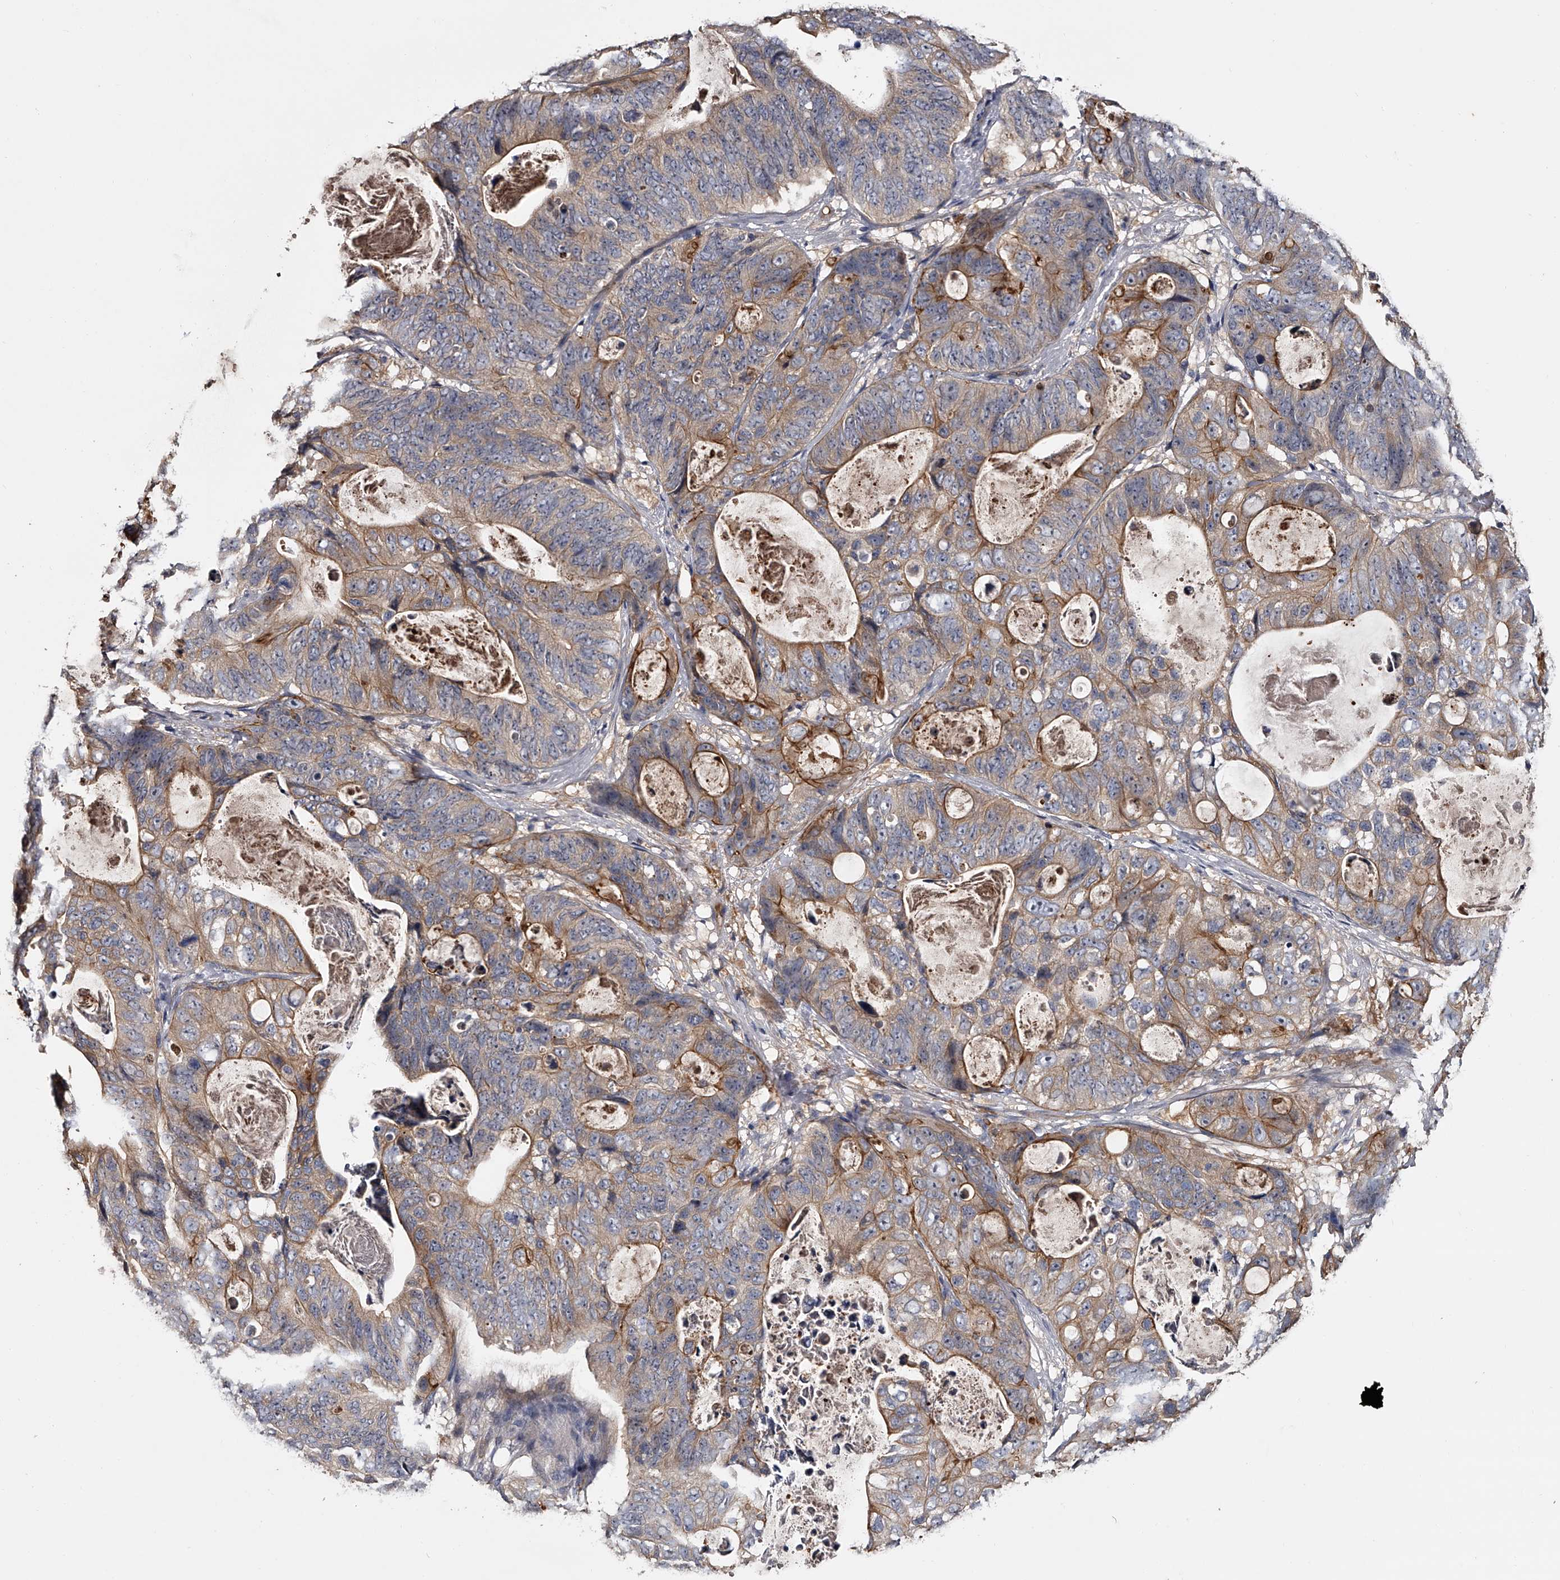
{"staining": {"intensity": "moderate", "quantity": "25%-75%", "location": "cytoplasmic/membranous"}, "tissue": "stomach cancer", "cell_type": "Tumor cells", "image_type": "cancer", "snomed": [{"axis": "morphology", "description": "Normal tissue, NOS"}, {"axis": "morphology", "description": "Adenocarcinoma, NOS"}, {"axis": "topography", "description": "Stomach"}], "caption": "Stomach adenocarcinoma stained with a protein marker shows moderate staining in tumor cells.", "gene": "MDN1", "patient": {"sex": "female", "age": 89}}